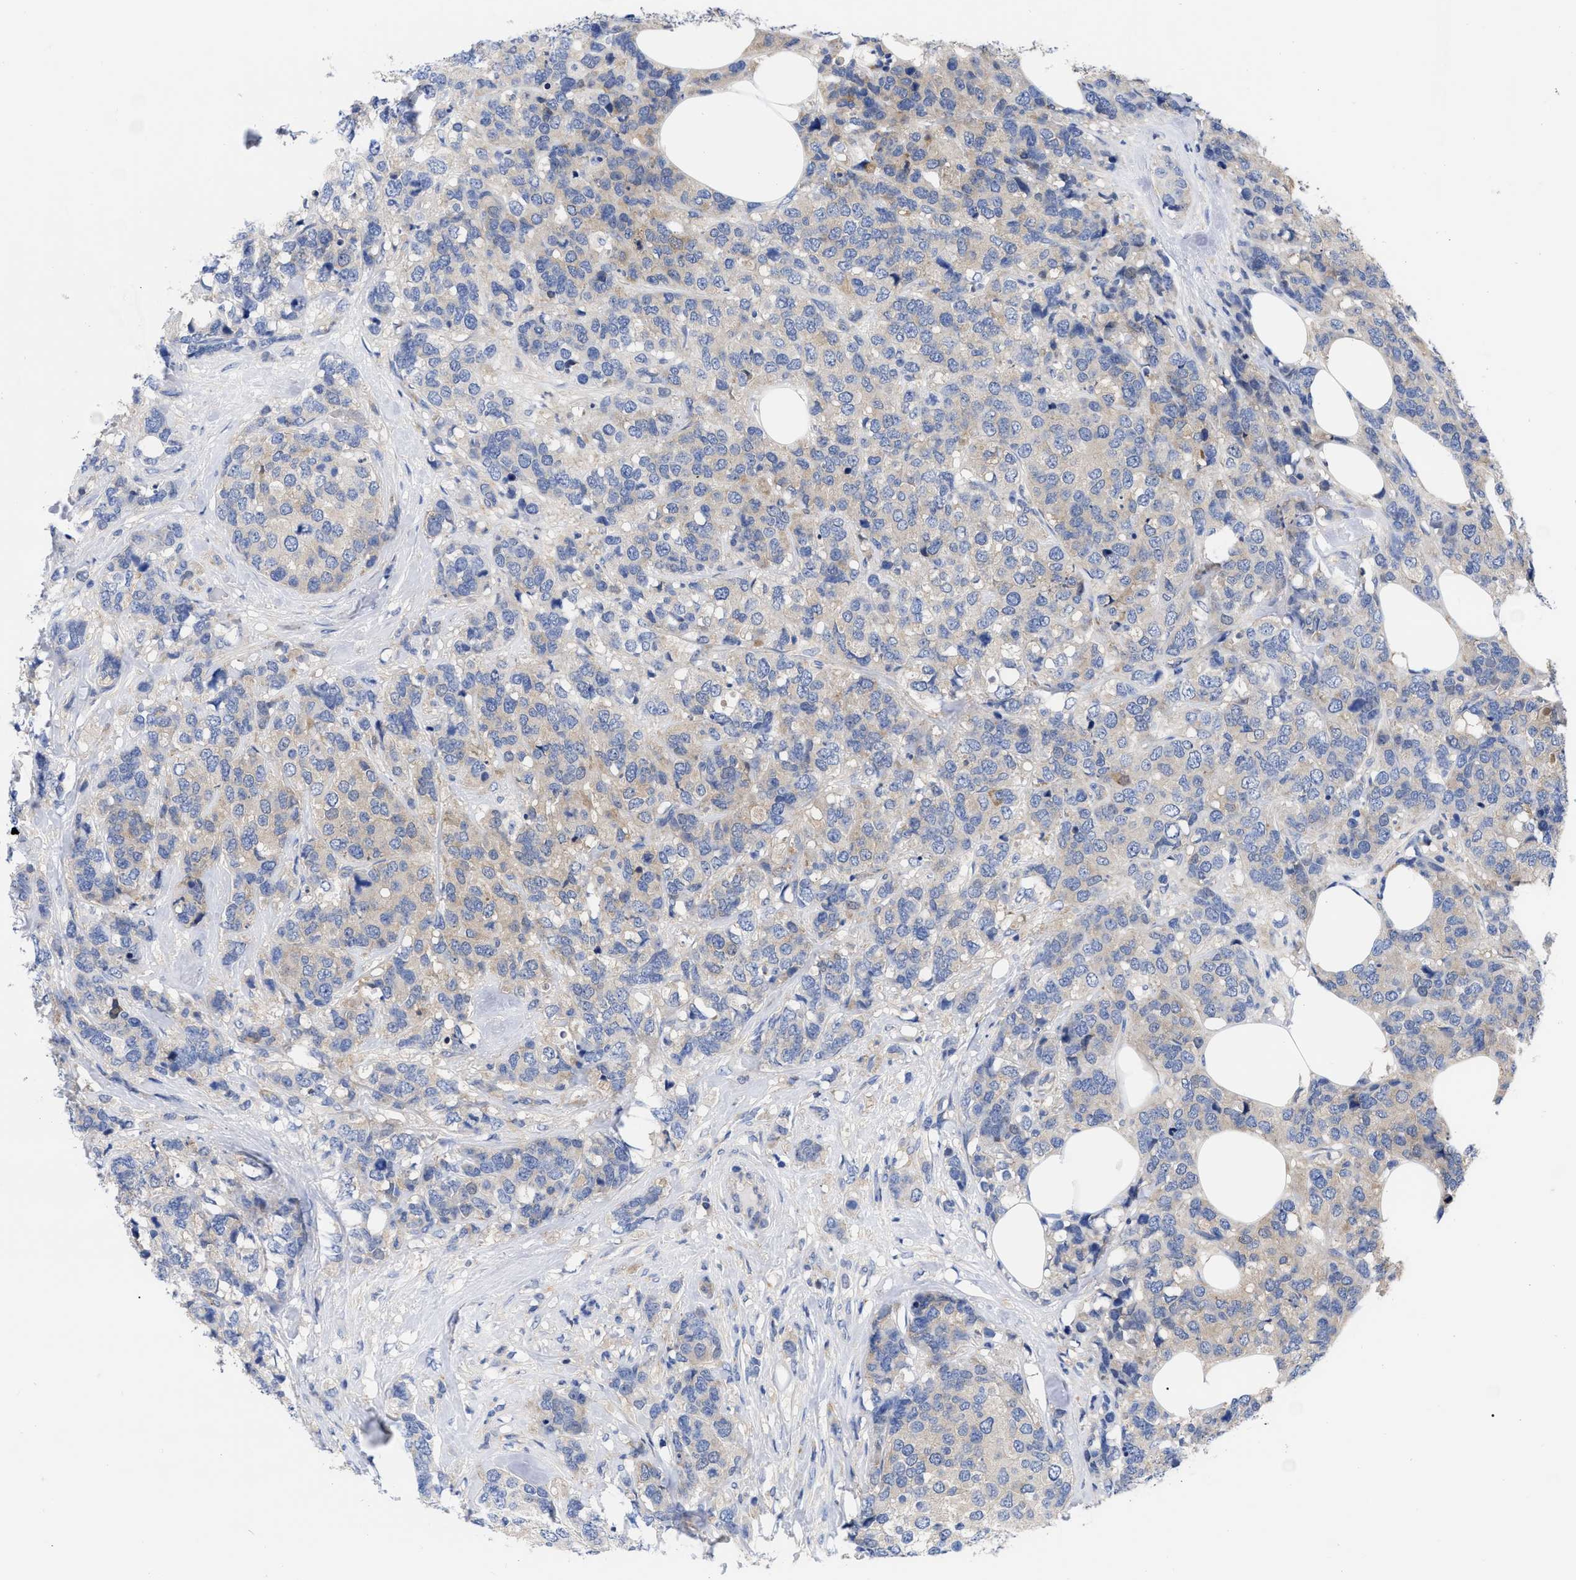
{"staining": {"intensity": "weak", "quantity": "<25%", "location": "cytoplasmic/membranous"}, "tissue": "breast cancer", "cell_type": "Tumor cells", "image_type": "cancer", "snomed": [{"axis": "morphology", "description": "Lobular carcinoma"}, {"axis": "topography", "description": "Breast"}], "caption": "A high-resolution photomicrograph shows immunohistochemistry (IHC) staining of breast lobular carcinoma, which reveals no significant expression in tumor cells.", "gene": "RBKS", "patient": {"sex": "female", "age": 59}}